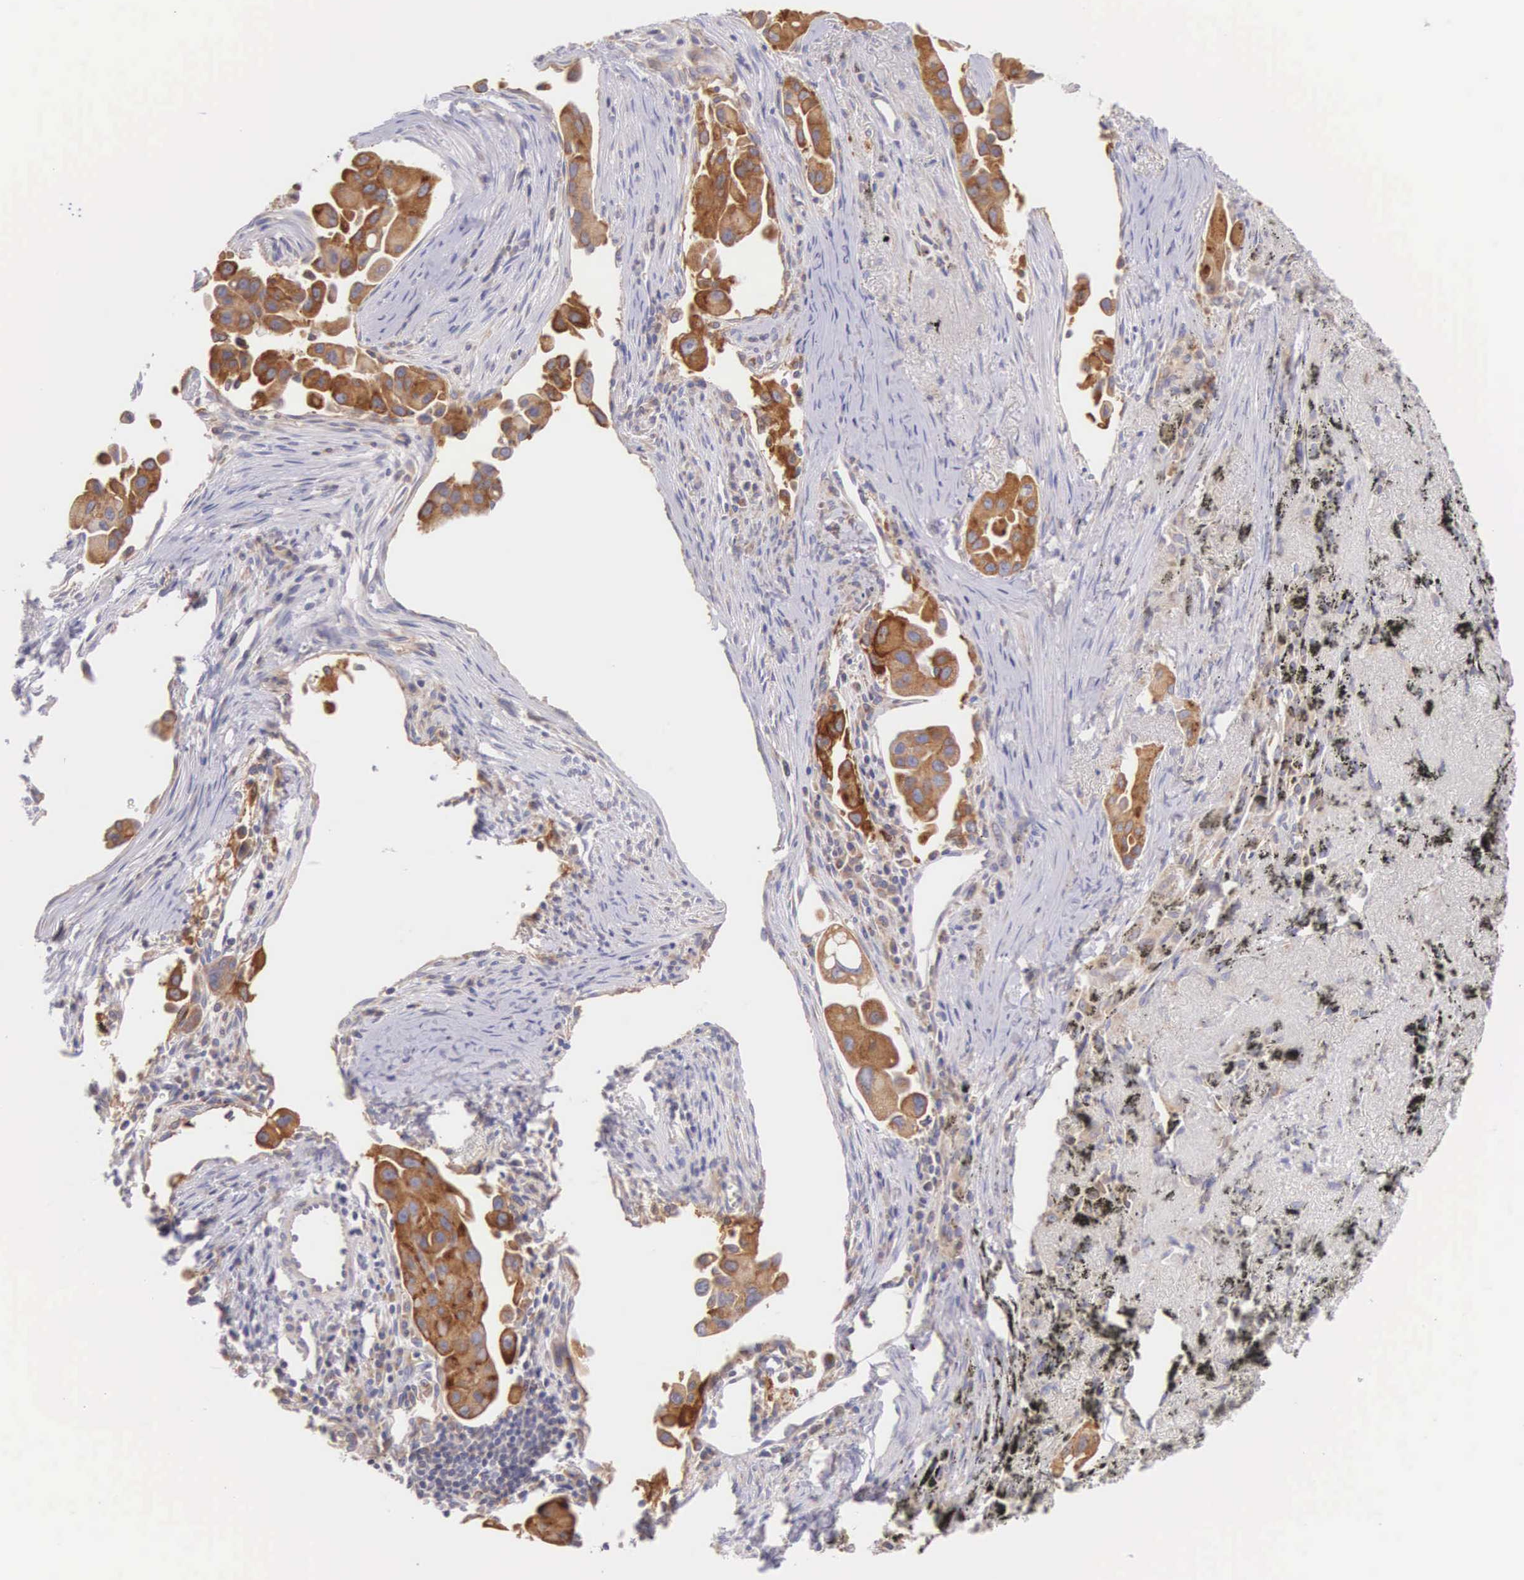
{"staining": {"intensity": "moderate", "quantity": ">75%", "location": "cytoplasmic/membranous"}, "tissue": "lung cancer", "cell_type": "Tumor cells", "image_type": "cancer", "snomed": [{"axis": "morphology", "description": "Adenocarcinoma, NOS"}, {"axis": "topography", "description": "Lung"}], "caption": "The micrograph reveals staining of lung adenocarcinoma, revealing moderate cytoplasmic/membranous protein positivity (brown color) within tumor cells.", "gene": "NSDHL", "patient": {"sex": "male", "age": 68}}